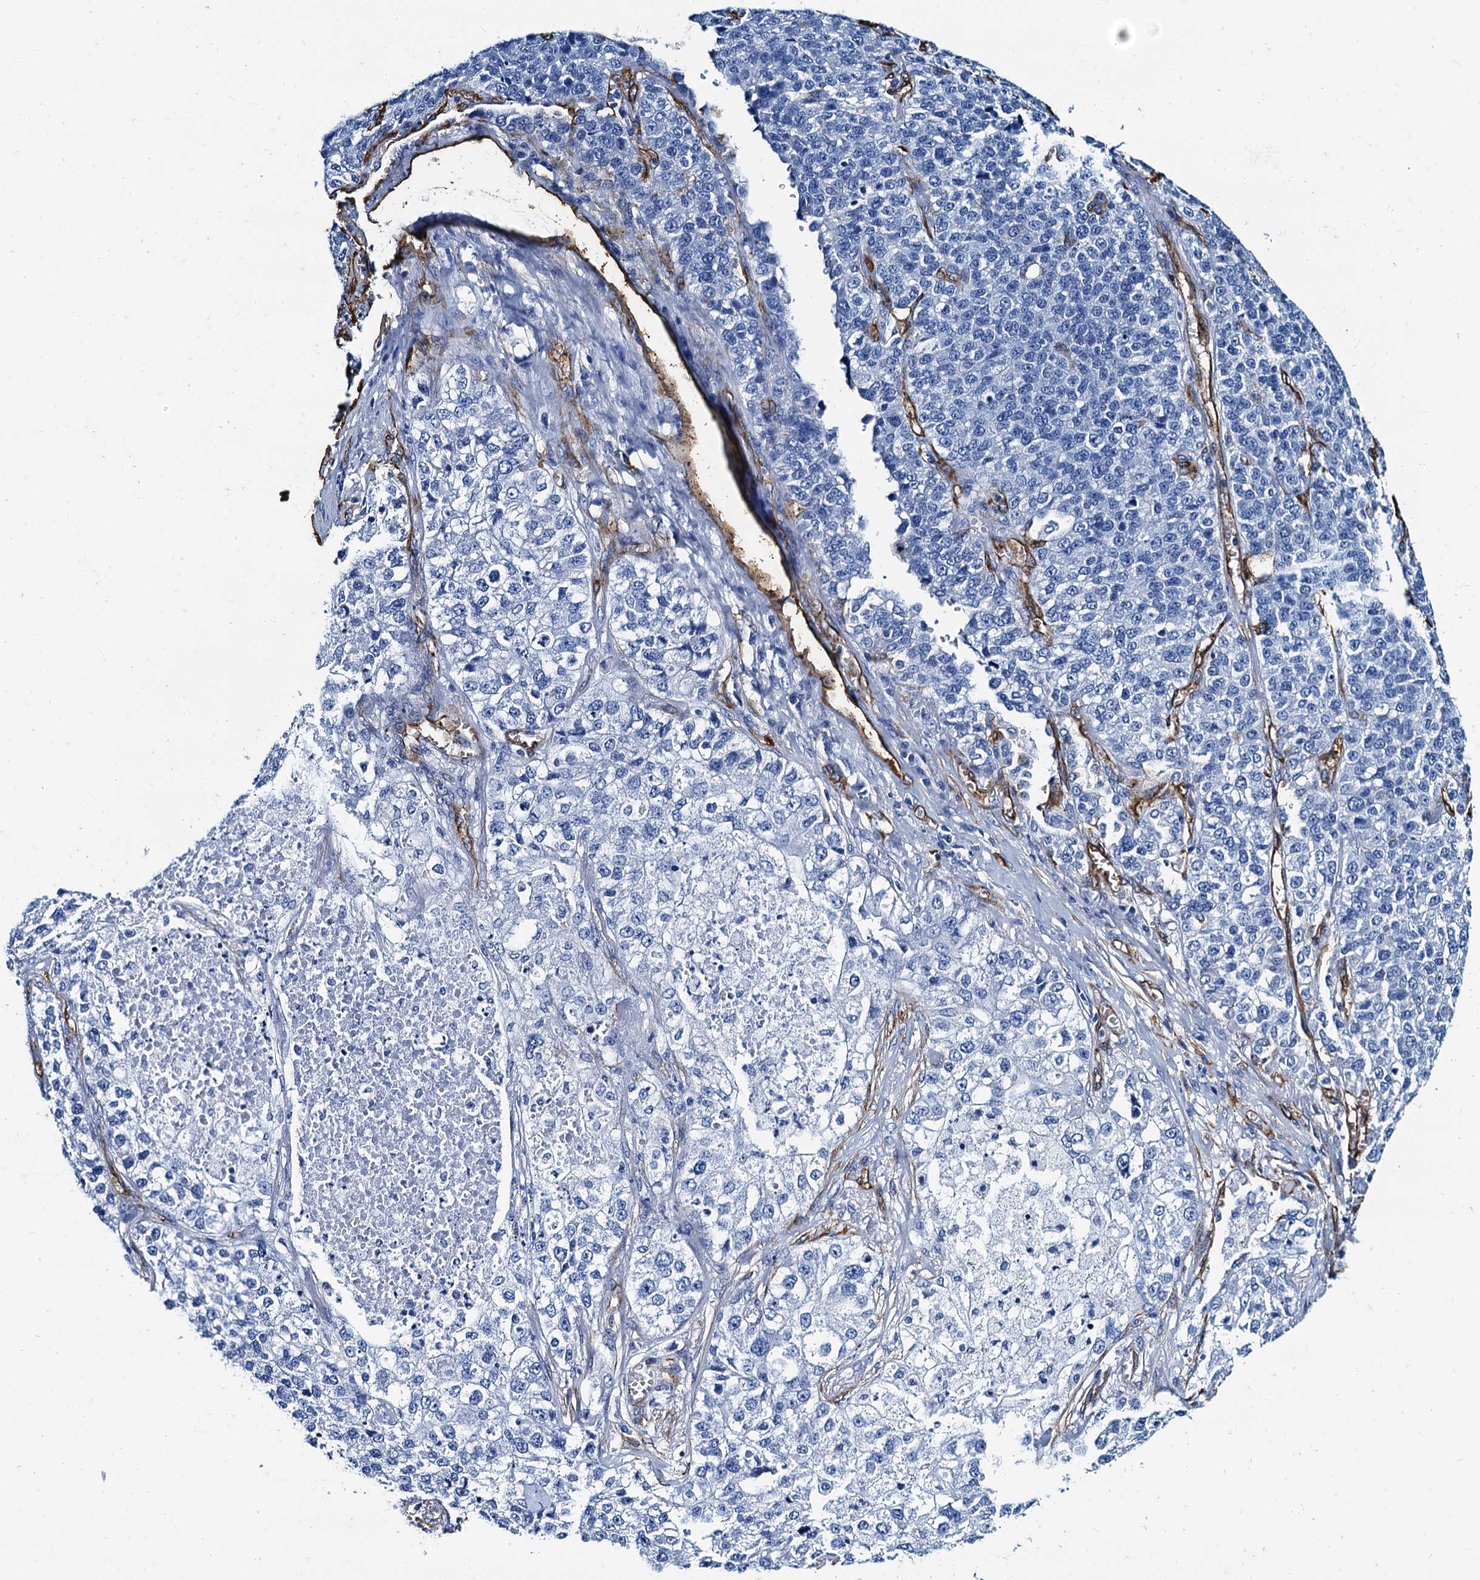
{"staining": {"intensity": "negative", "quantity": "none", "location": "none"}, "tissue": "lung cancer", "cell_type": "Tumor cells", "image_type": "cancer", "snomed": [{"axis": "morphology", "description": "Adenocarcinoma, NOS"}, {"axis": "topography", "description": "Lung"}], "caption": "Immunohistochemistry (IHC) of human lung cancer exhibits no positivity in tumor cells. The staining is performed using DAB brown chromogen with nuclei counter-stained in using hematoxylin.", "gene": "CAVIN2", "patient": {"sex": "male", "age": 49}}